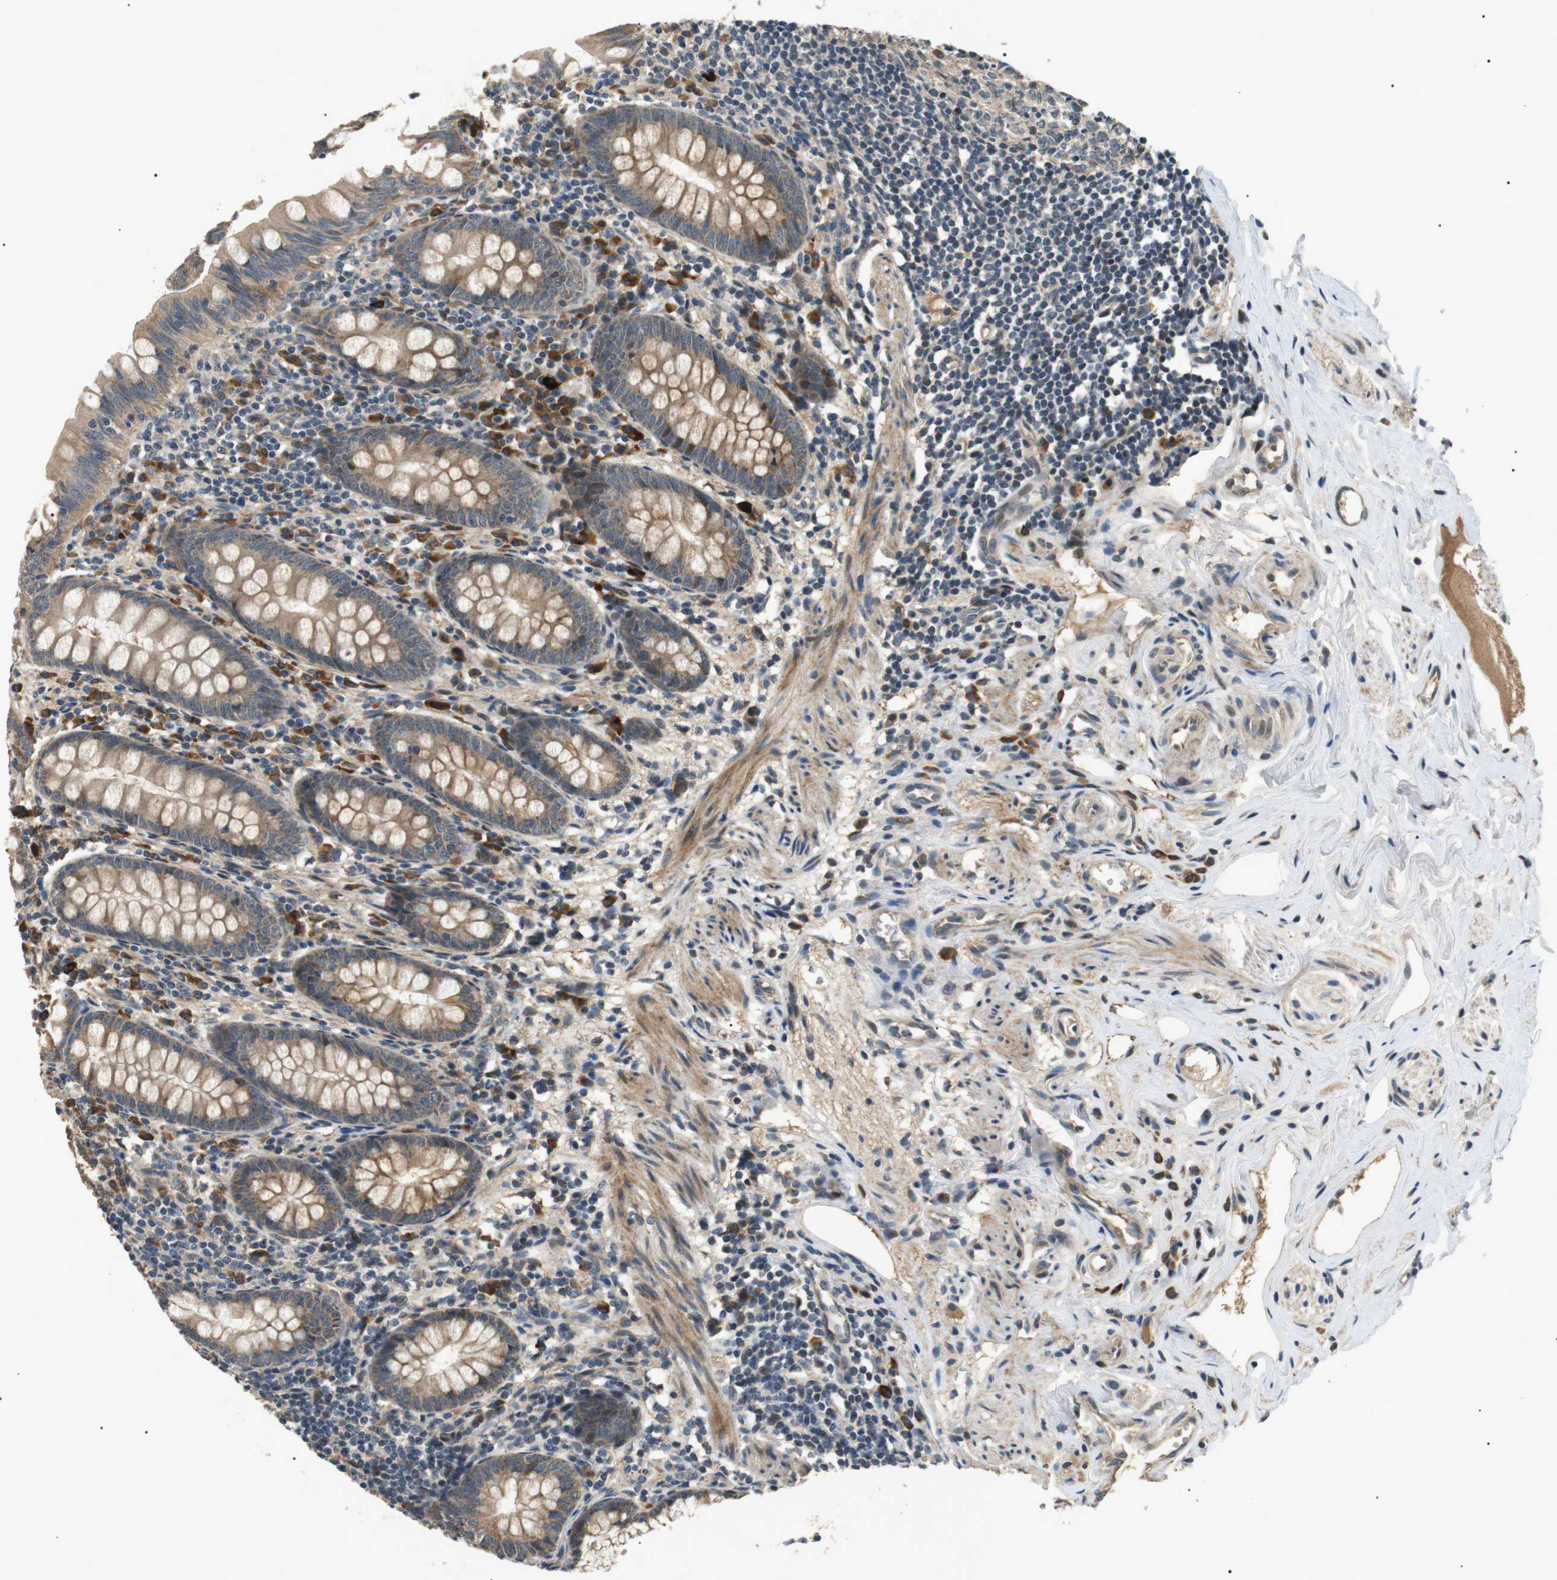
{"staining": {"intensity": "moderate", "quantity": ">75%", "location": "cytoplasmic/membranous"}, "tissue": "appendix", "cell_type": "Glandular cells", "image_type": "normal", "snomed": [{"axis": "morphology", "description": "Normal tissue, NOS"}, {"axis": "topography", "description": "Appendix"}], "caption": "Appendix stained with a brown dye displays moderate cytoplasmic/membranous positive expression in about >75% of glandular cells.", "gene": "HSPA13", "patient": {"sex": "female", "age": 77}}